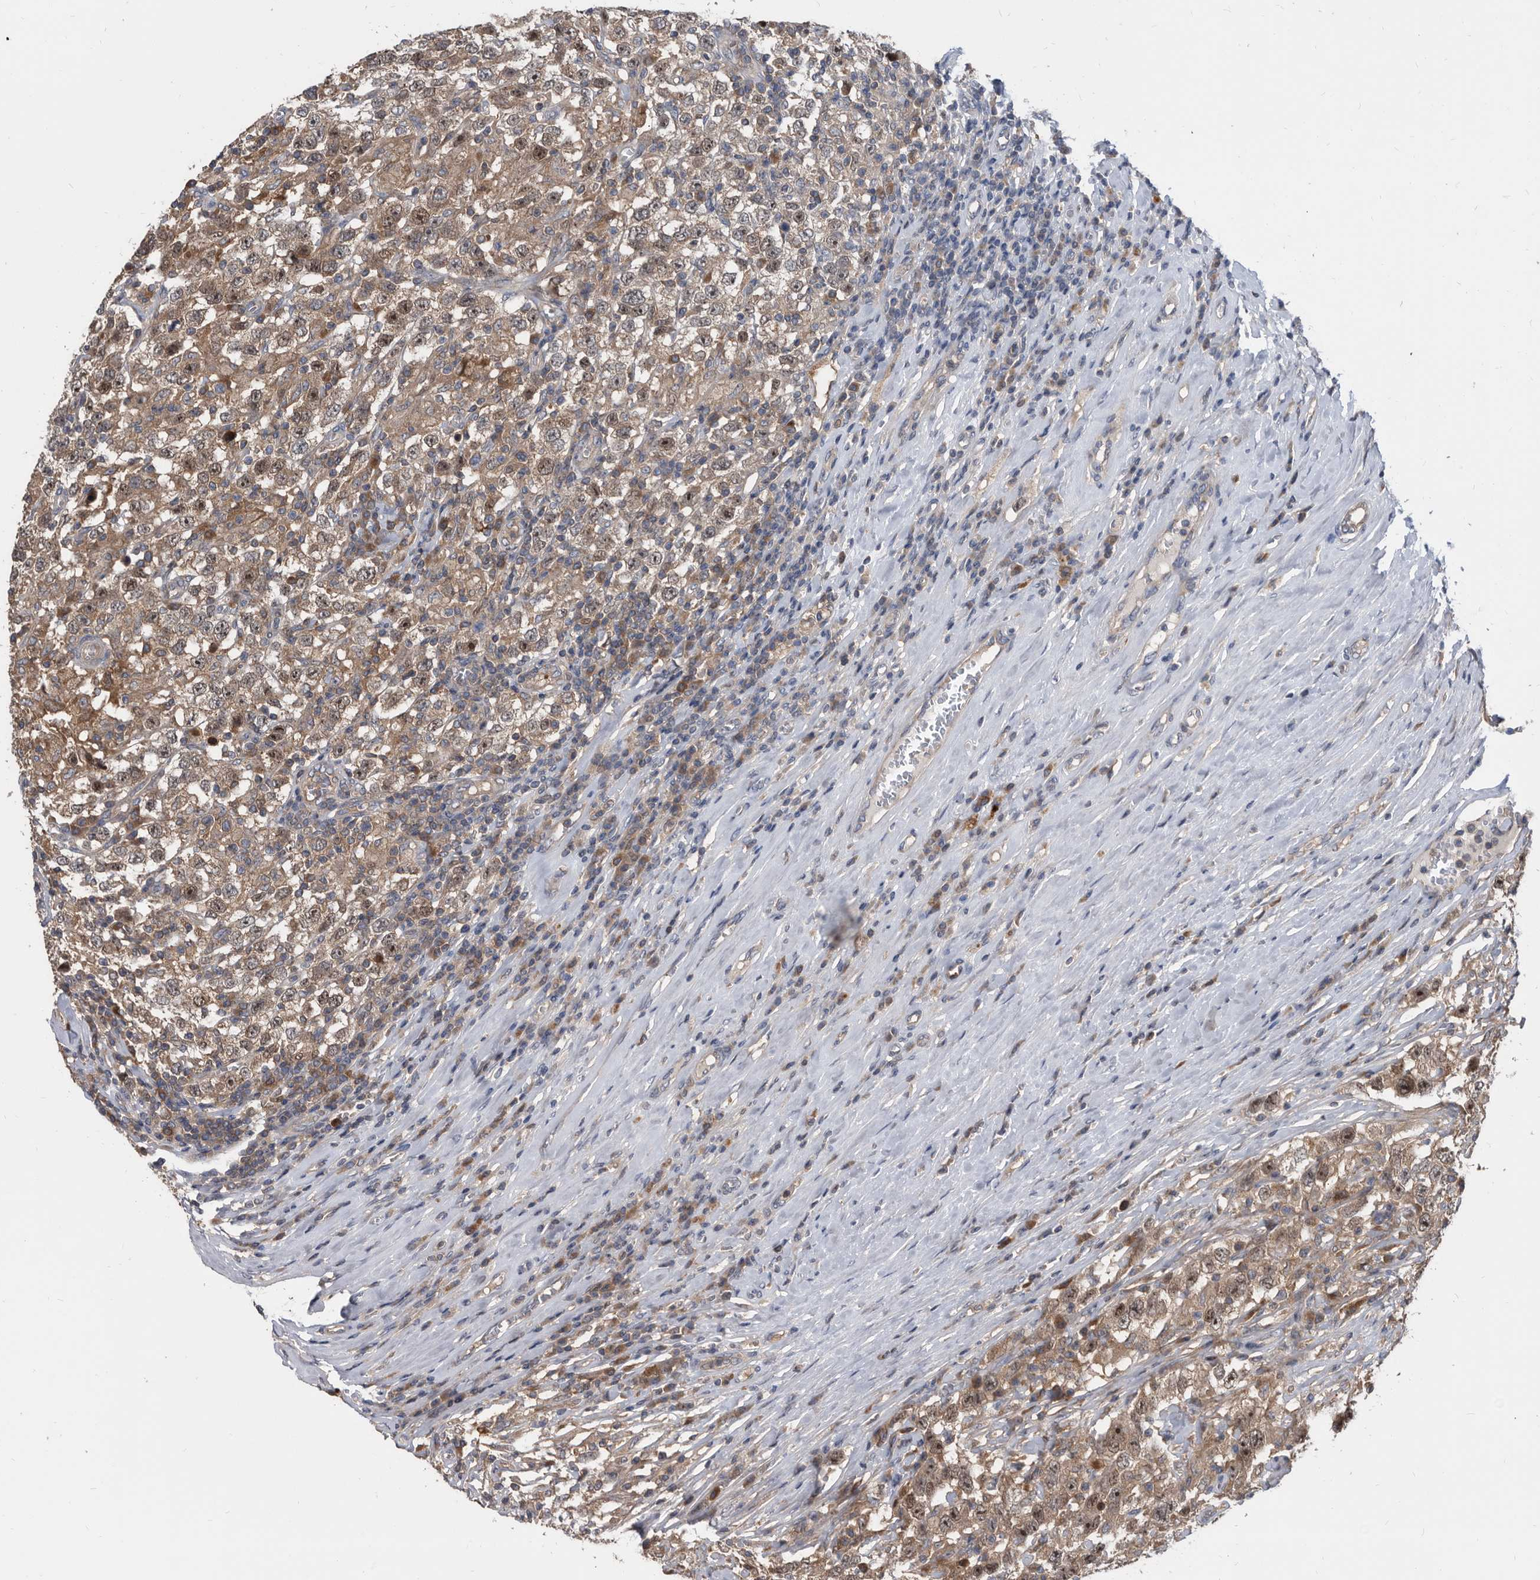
{"staining": {"intensity": "moderate", "quantity": ">75%", "location": "cytoplasmic/membranous,nuclear"}, "tissue": "testis cancer", "cell_type": "Tumor cells", "image_type": "cancer", "snomed": [{"axis": "morphology", "description": "Seminoma, NOS"}, {"axis": "topography", "description": "Testis"}], "caption": "Immunohistochemistry (IHC) (DAB (3,3'-diaminobenzidine)) staining of testis seminoma displays moderate cytoplasmic/membranous and nuclear protein positivity in approximately >75% of tumor cells.", "gene": "APEH", "patient": {"sex": "male", "age": 41}}